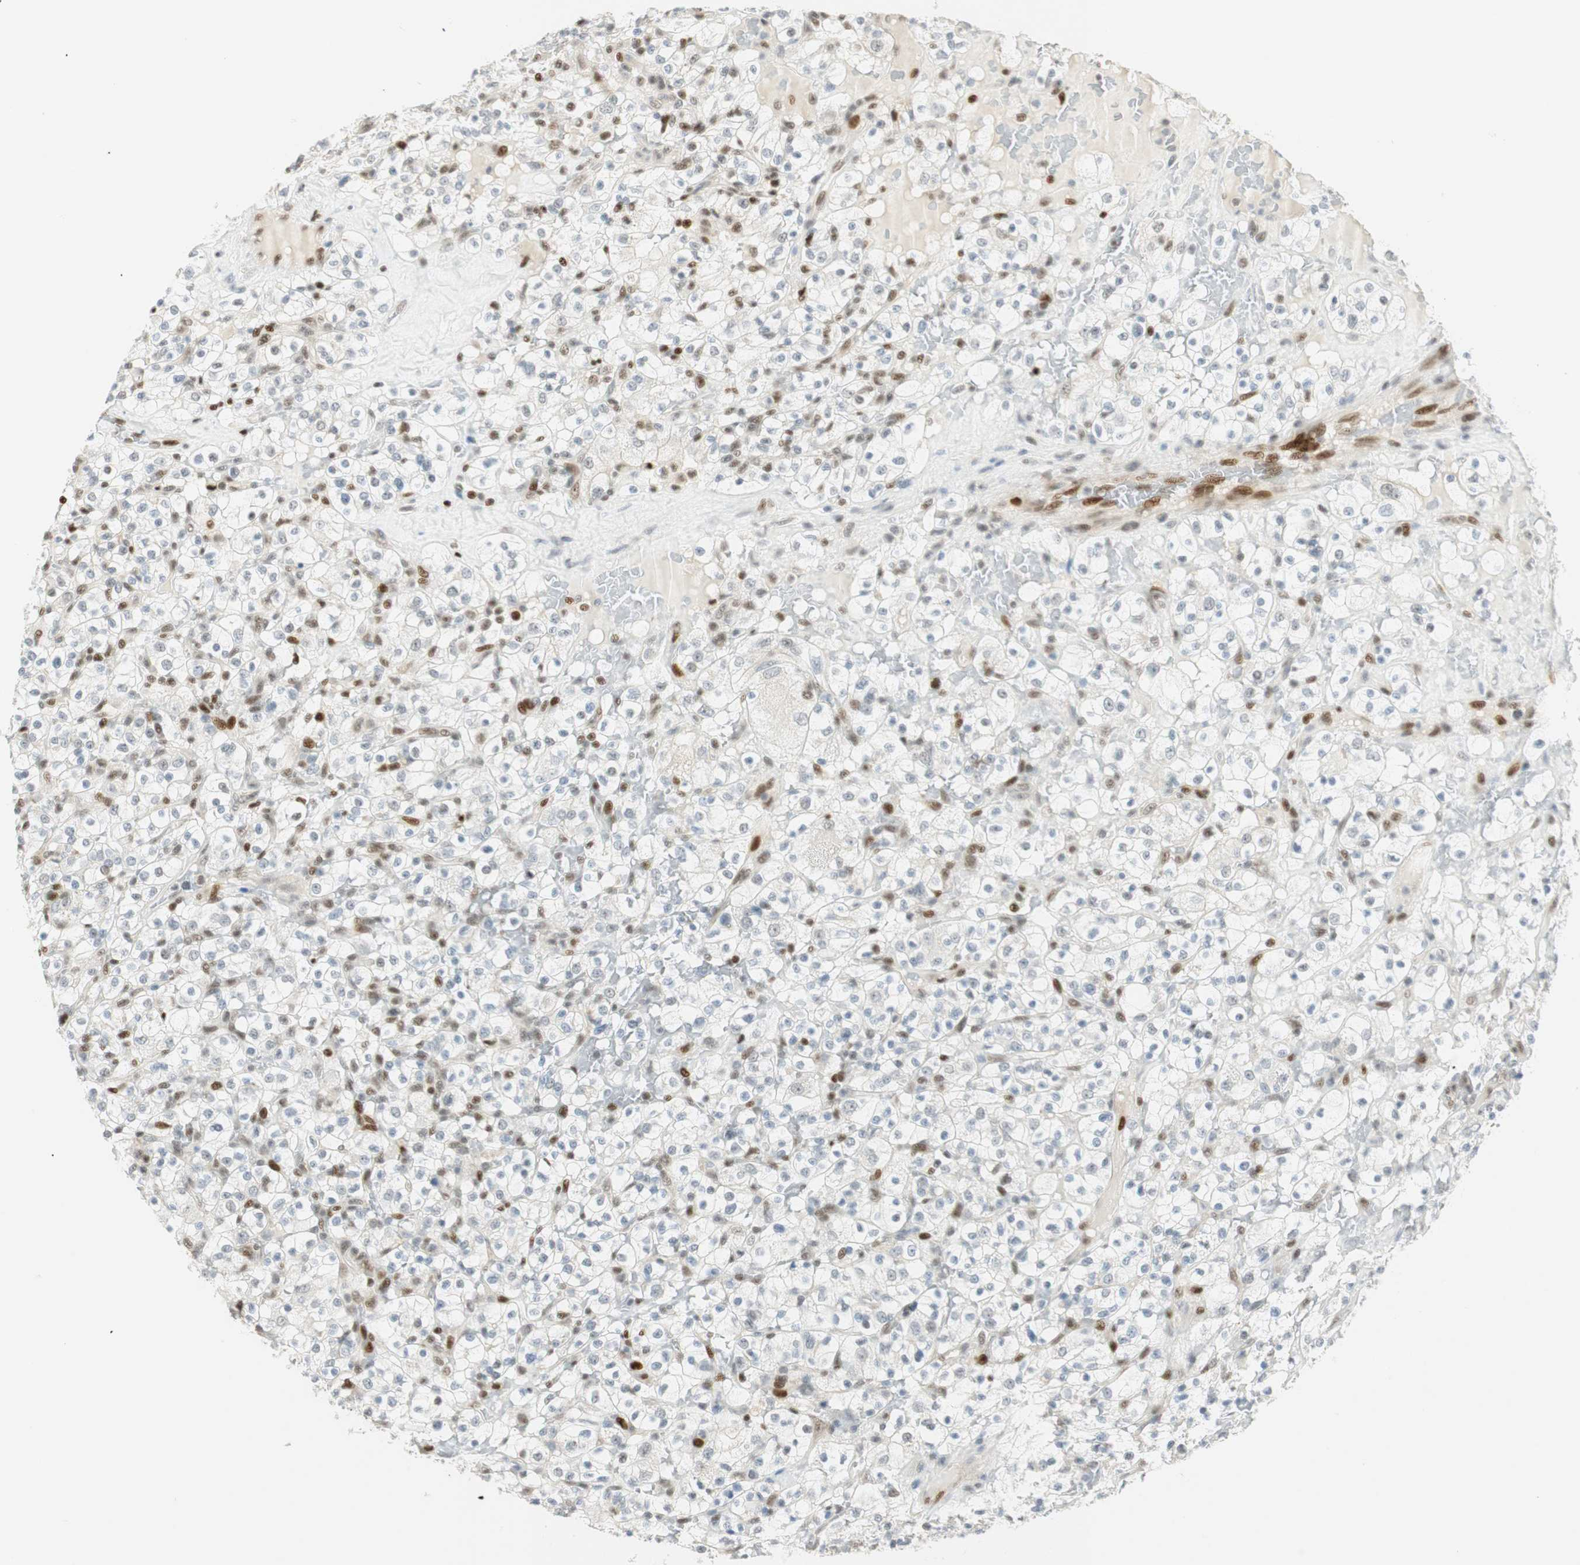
{"staining": {"intensity": "negative", "quantity": "none", "location": "none"}, "tissue": "renal cancer", "cell_type": "Tumor cells", "image_type": "cancer", "snomed": [{"axis": "morphology", "description": "Normal tissue, NOS"}, {"axis": "morphology", "description": "Adenocarcinoma, NOS"}, {"axis": "topography", "description": "Kidney"}], "caption": "Image shows no protein expression in tumor cells of renal cancer (adenocarcinoma) tissue.", "gene": "MSX2", "patient": {"sex": "female", "age": 72}}